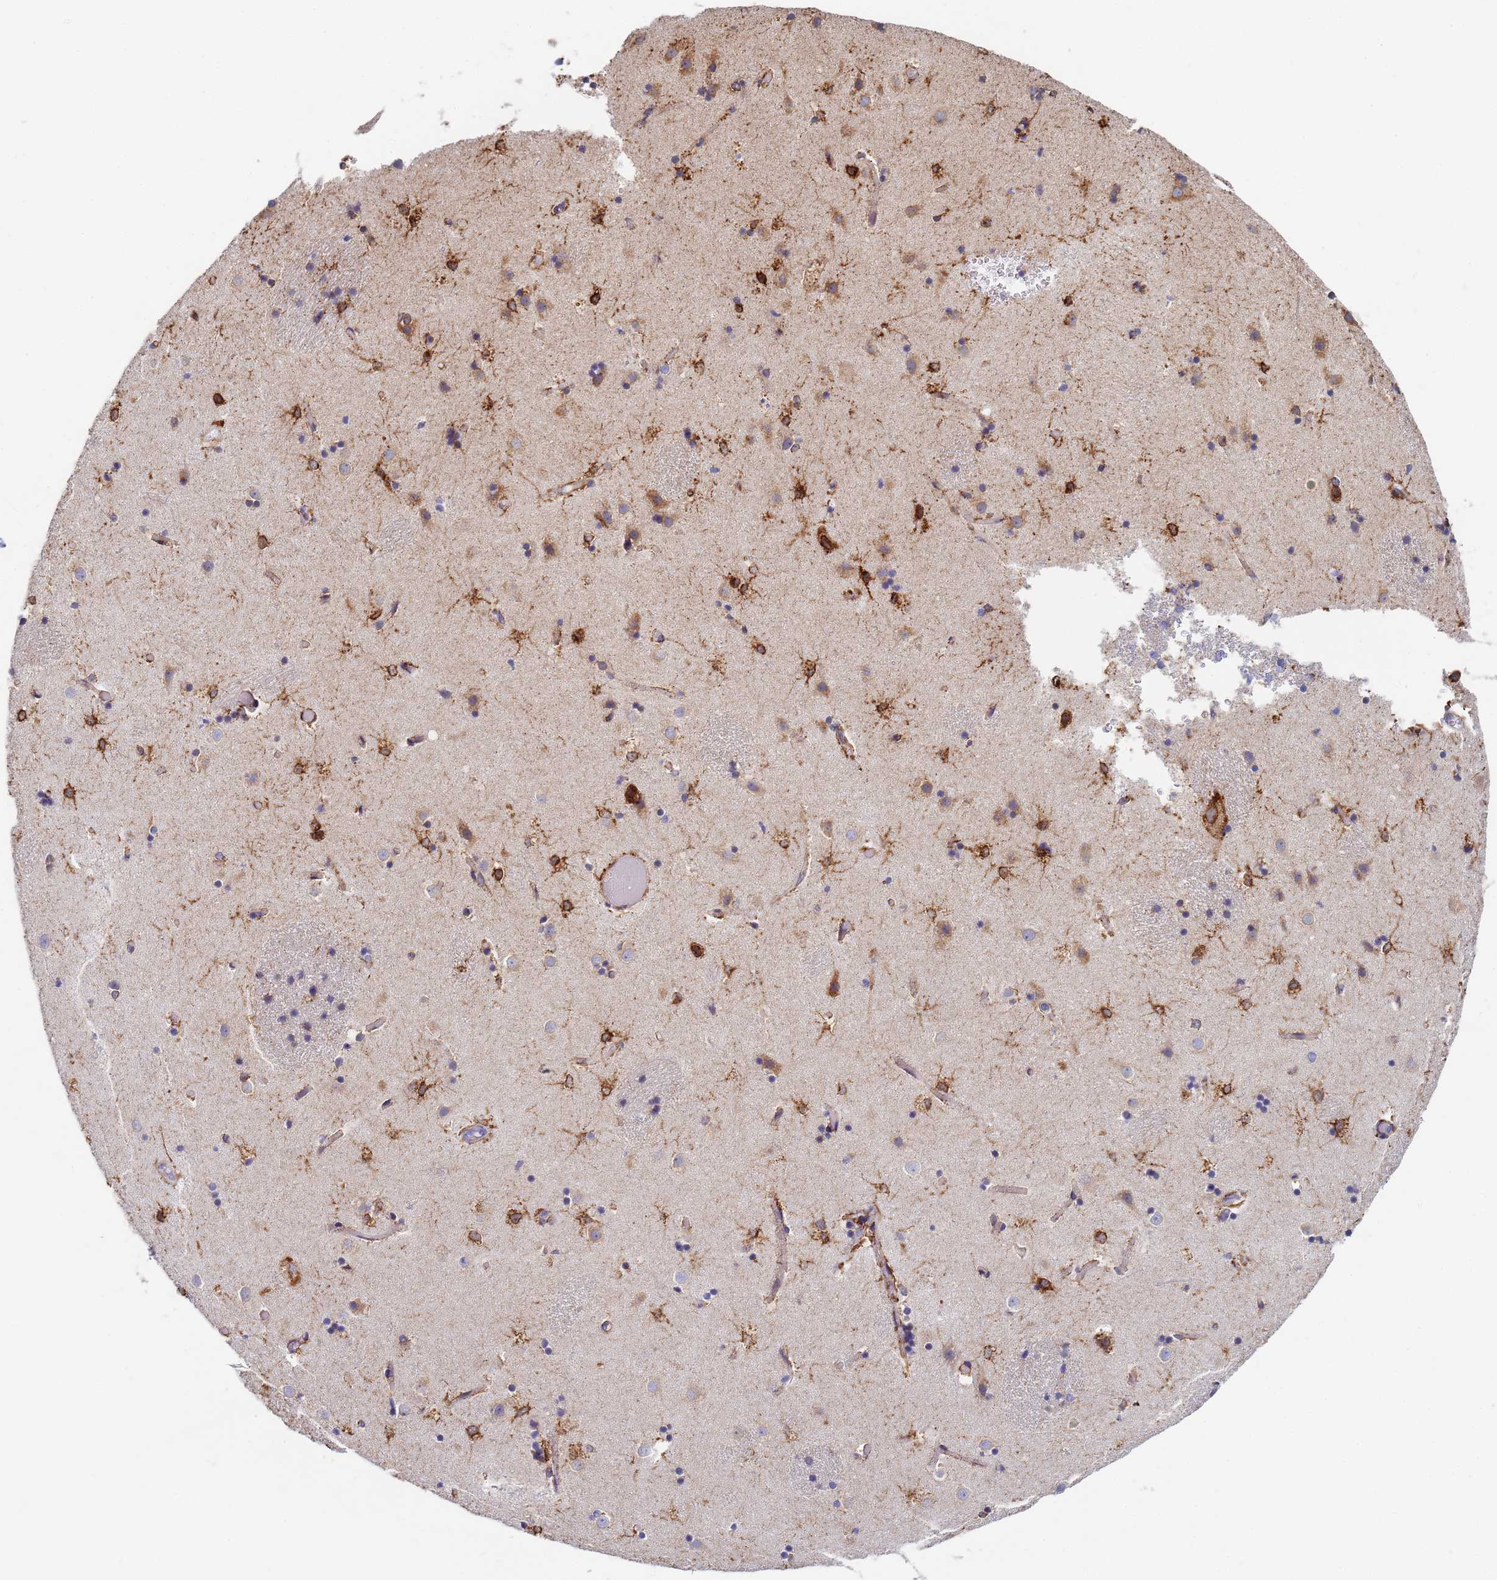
{"staining": {"intensity": "strong", "quantity": "25%-75%", "location": "cytoplasmic/membranous"}, "tissue": "caudate", "cell_type": "Glial cells", "image_type": "normal", "snomed": [{"axis": "morphology", "description": "Normal tissue, NOS"}, {"axis": "topography", "description": "Lateral ventricle wall"}], "caption": "The immunohistochemical stain shows strong cytoplasmic/membranous positivity in glial cells of normal caudate. Using DAB (brown) and hematoxylin (blue) stains, captured at high magnification using brightfield microscopy.", "gene": "GDAP2", "patient": {"sex": "female", "age": 52}}